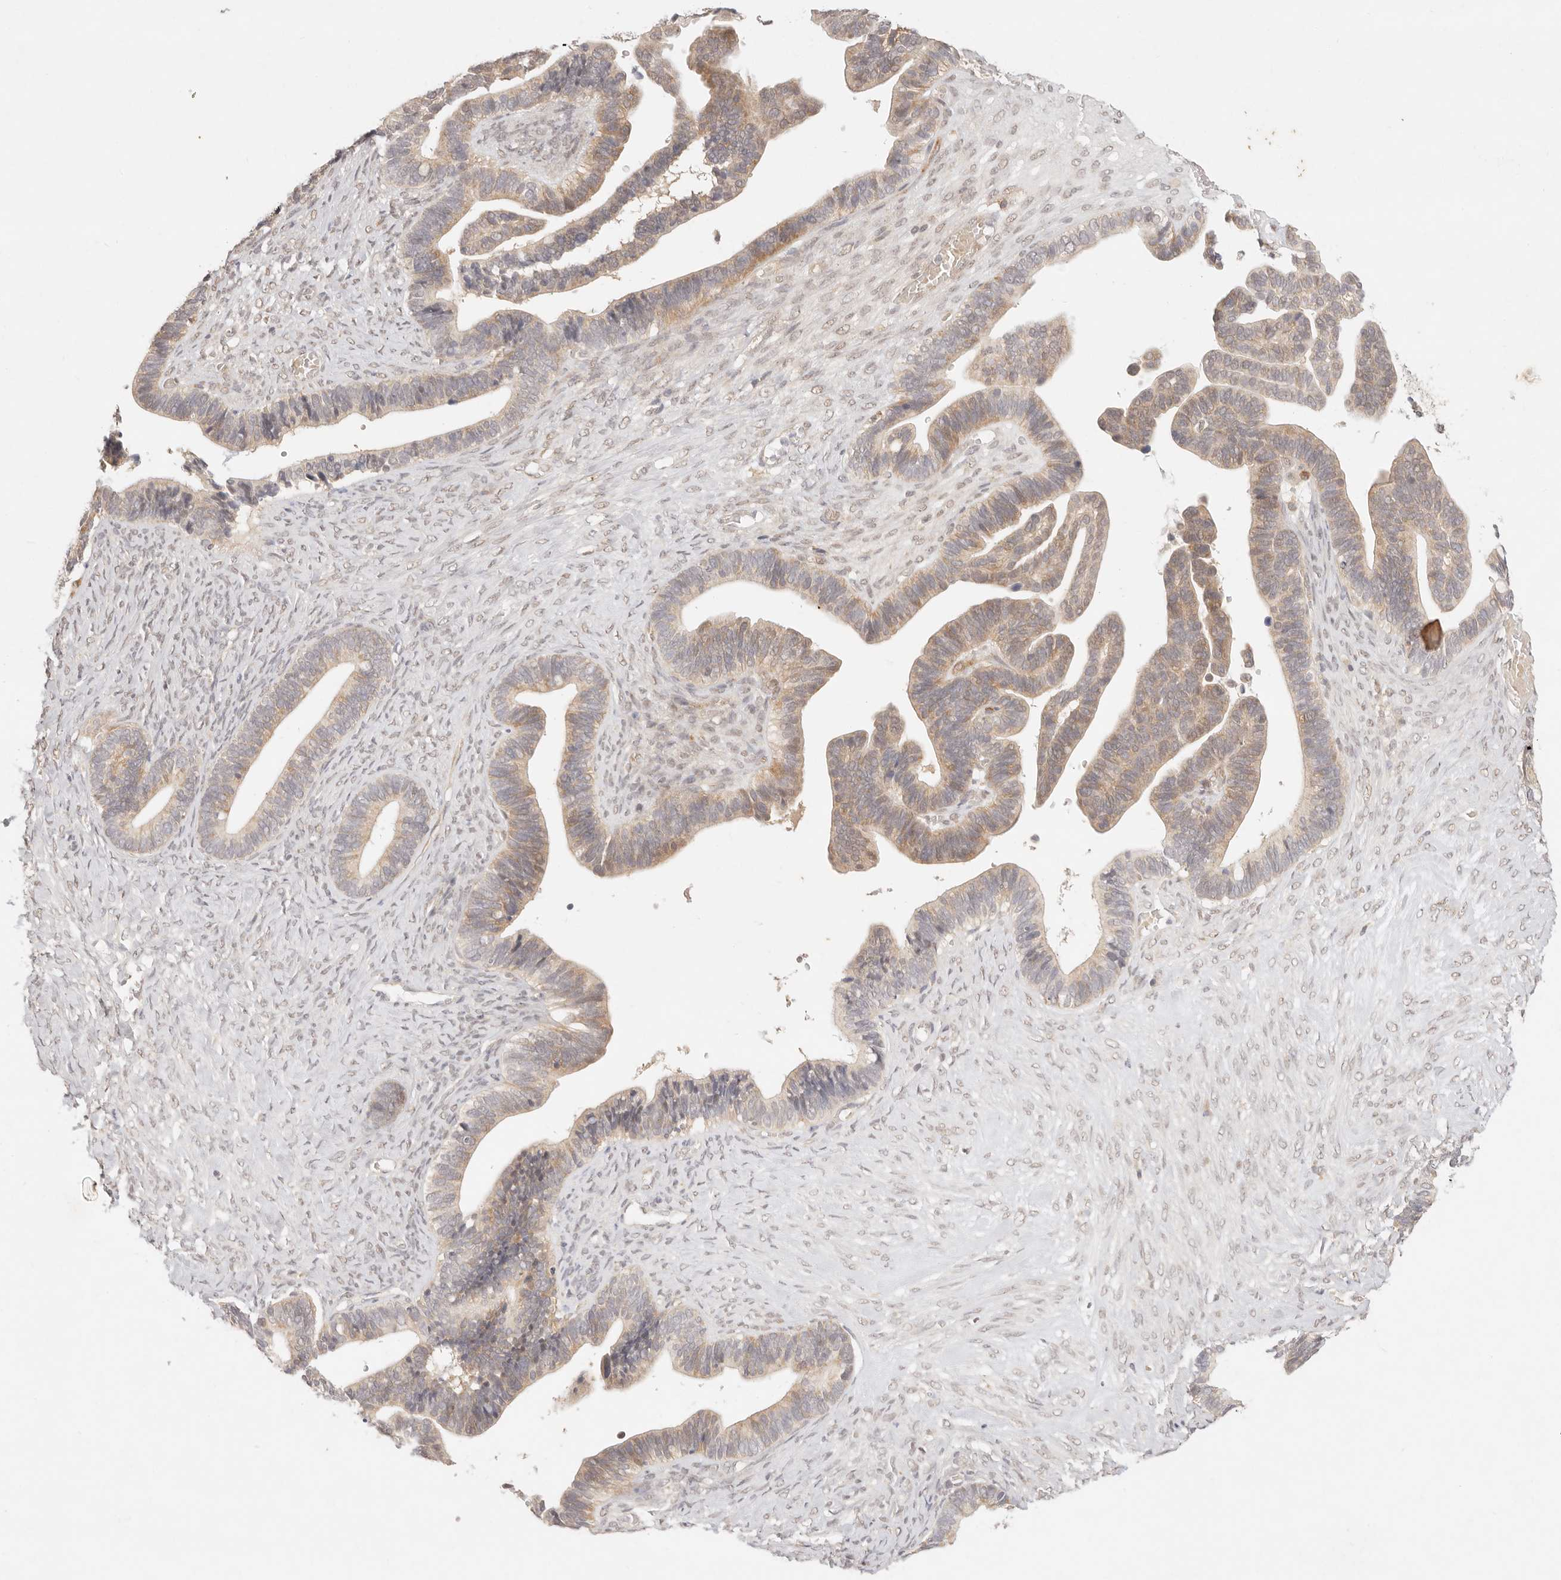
{"staining": {"intensity": "weak", "quantity": "25%-75%", "location": "cytoplasmic/membranous"}, "tissue": "ovarian cancer", "cell_type": "Tumor cells", "image_type": "cancer", "snomed": [{"axis": "morphology", "description": "Cystadenocarcinoma, serous, NOS"}, {"axis": "topography", "description": "Ovary"}], "caption": "This photomicrograph reveals immunohistochemistry (IHC) staining of serous cystadenocarcinoma (ovarian), with low weak cytoplasmic/membranous expression in approximately 25%-75% of tumor cells.", "gene": "GPR156", "patient": {"sex": "female", "age": 56}}